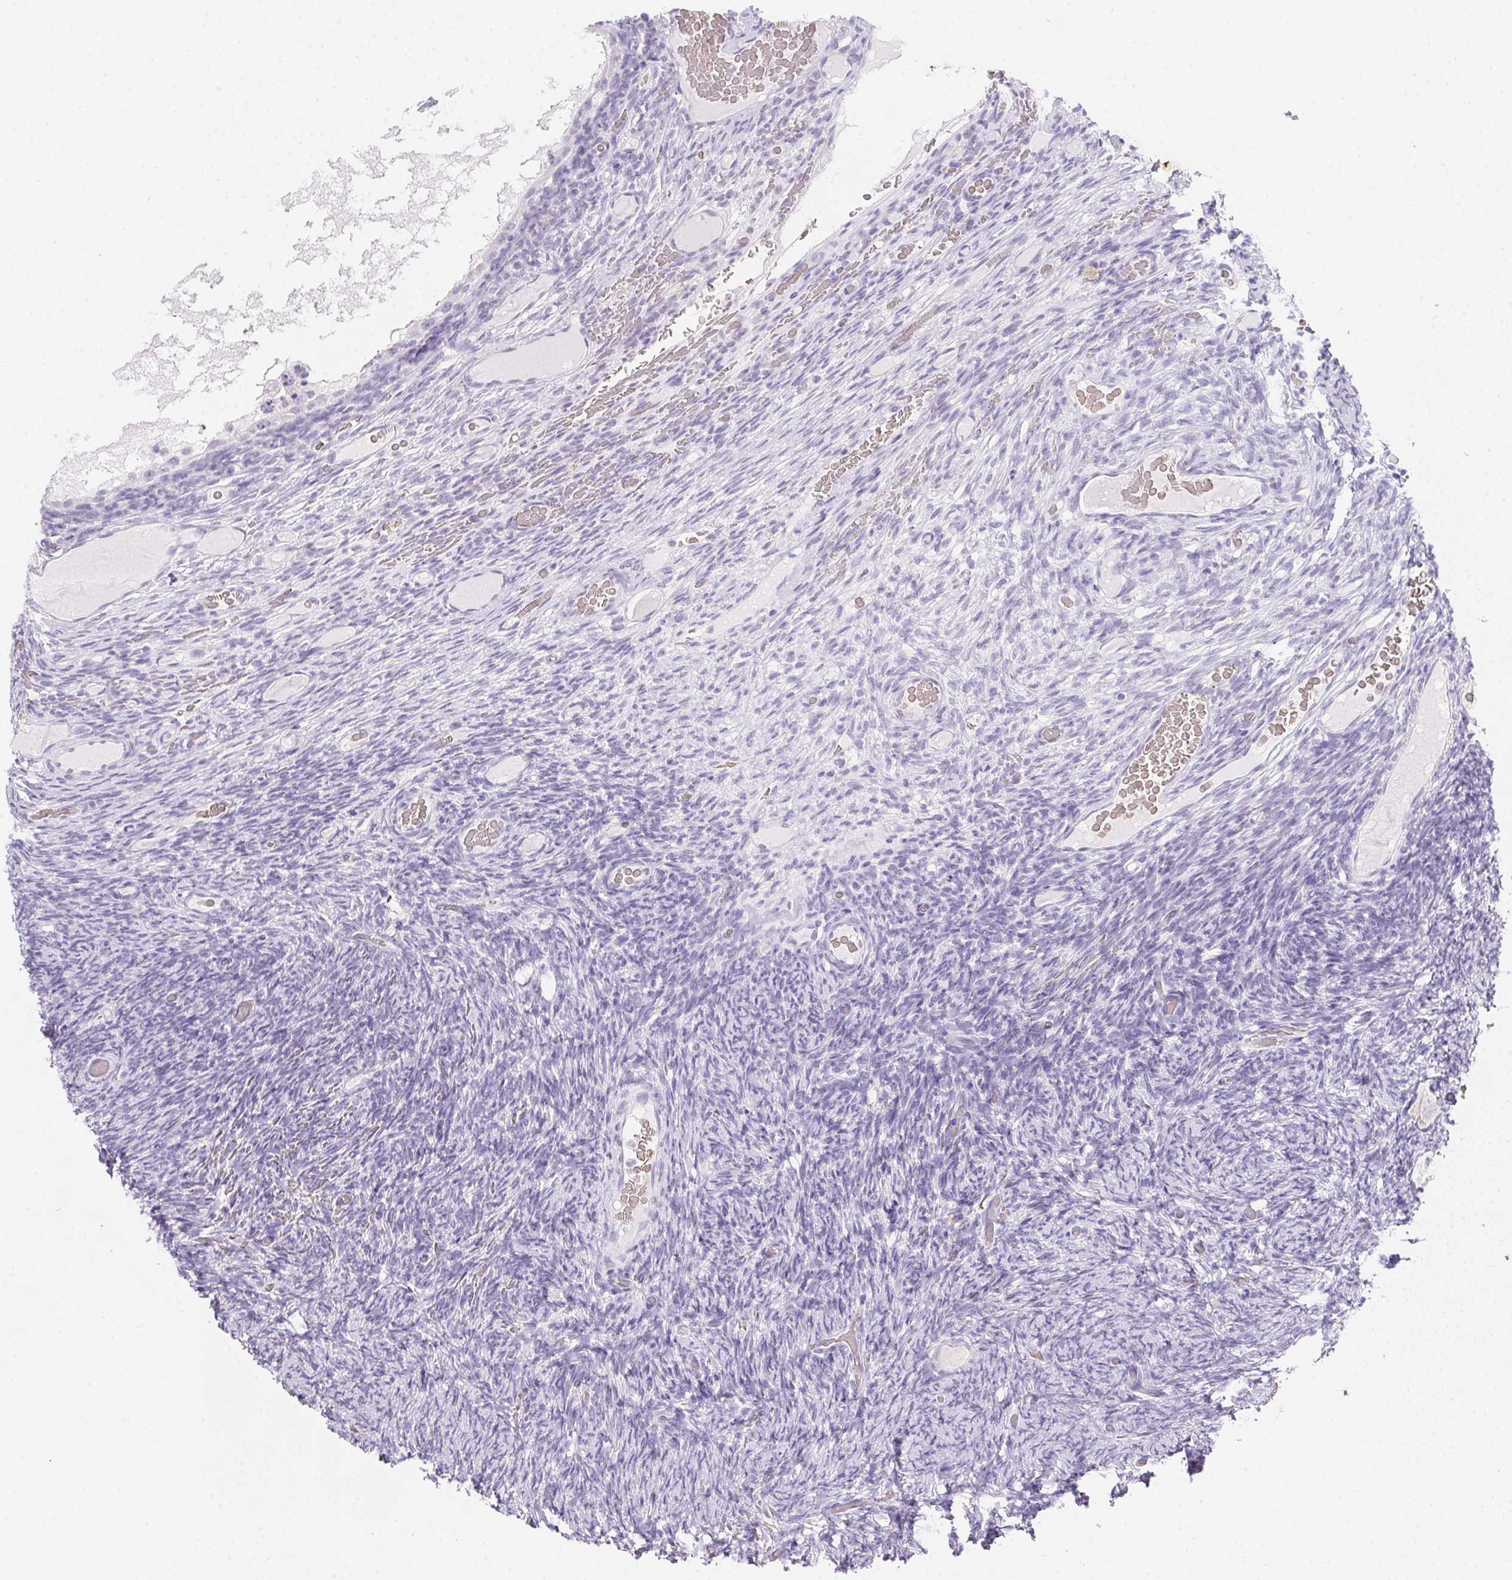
{"staining": {"intensity": "negative", "quantity": "none", "location": "none"}, "tissue": "ovary", "cell_type": "Follicle cells", "image_type": "normal", "snomed": [{"axis": "morphology", "description": "Normal tissue, NOS"}, {"axis": "topography", "description": "Ovary"}], "caption": "High power microscopy micrograph of an immunohistochemistry (IHC) histopathology image of unremarkable ovary, revealing no significant staining in follicle cells.", "gene": "DCD", "patient": {"sex": "female", "age": 34}}